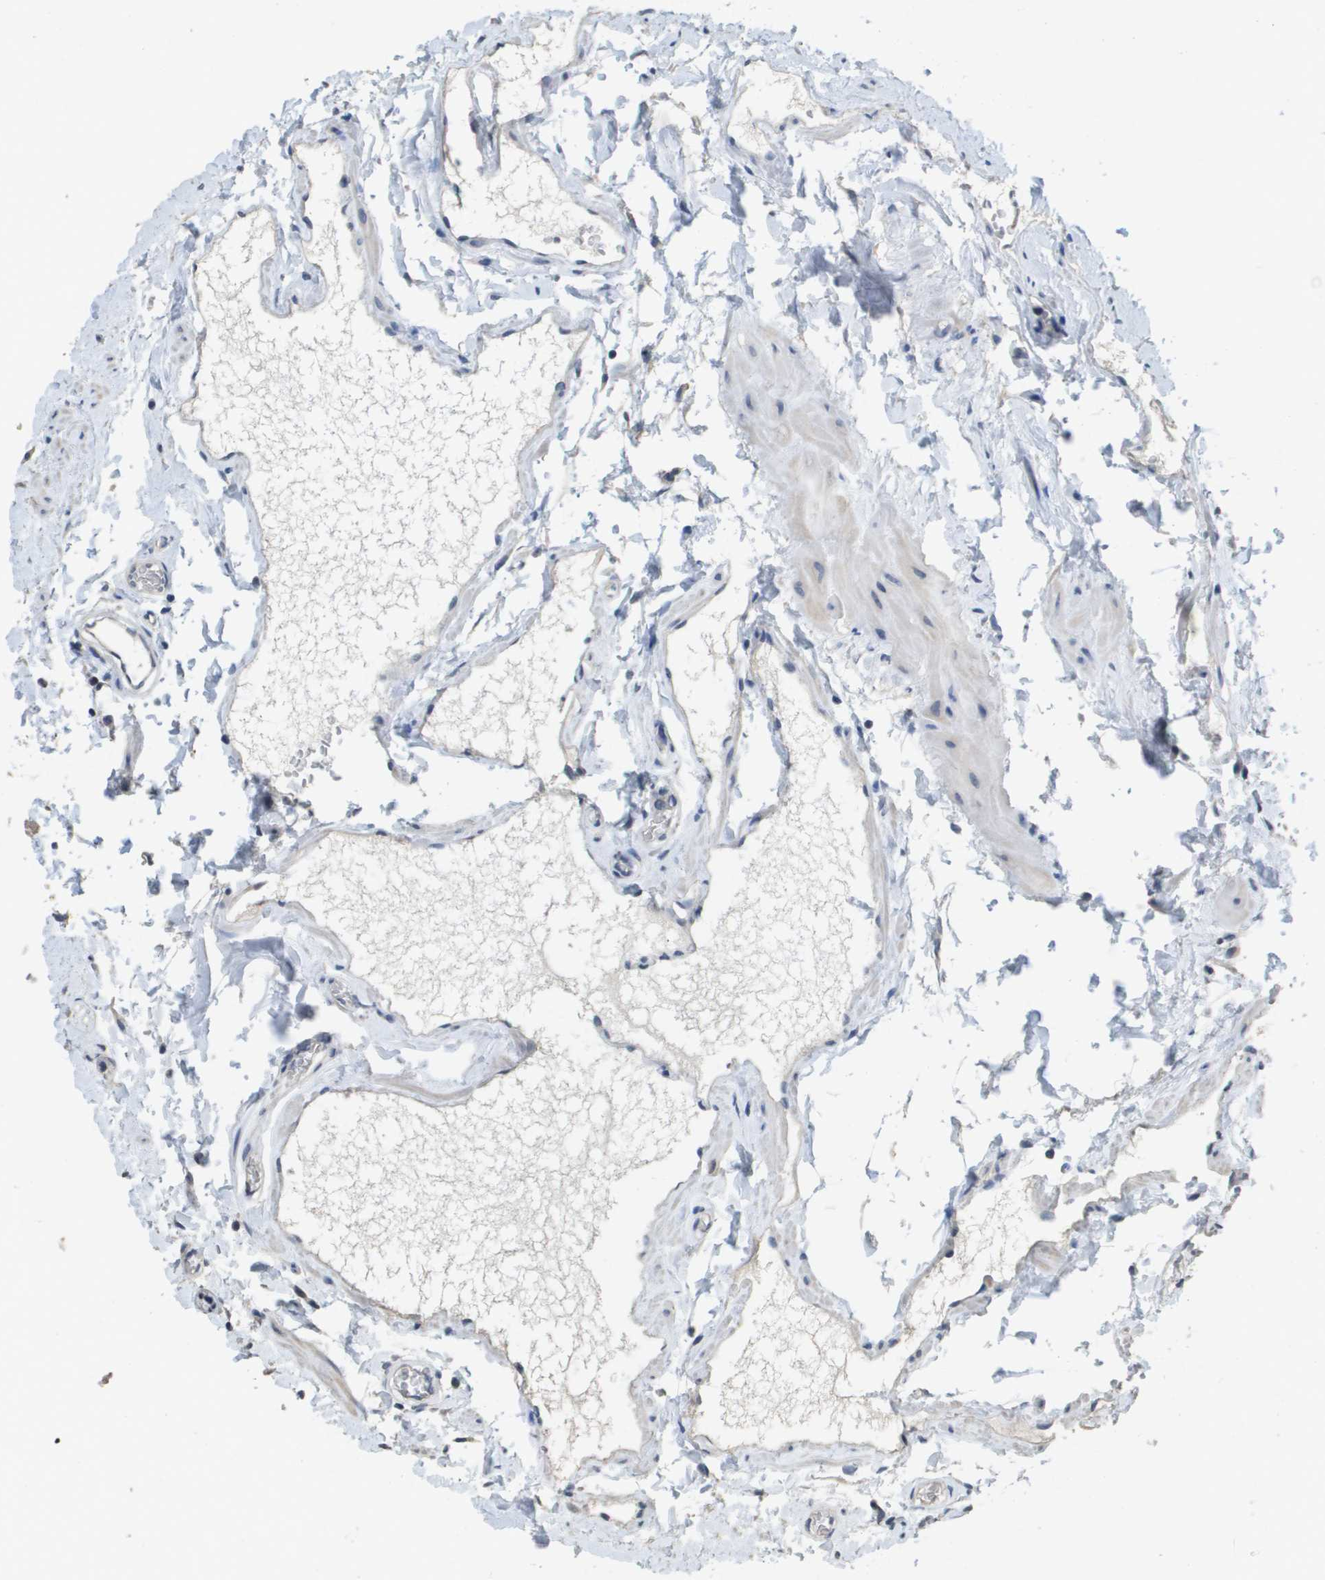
{"staining": {"intensity": "negative", "quantity": "none", "location": "none"}, "tissue": "epididymis", "cell_type": "Glandular cells", "image_type": "normal", "snomed": [{"axis": "morphology", "description": "Normal tissue, NOS"}, {"axis": "topography", "description": "Epididymis"}], "caption": "Immunohistochemistry (IHC) histopathology image of benign human epididymis stained for a protein (brown), which demonstrates no staining in glandular cells. (DAB immunohistochemistry with hematoxylin counter stain).", "gene": "MT3", "patient": {"sex": "male", "age": 36}}